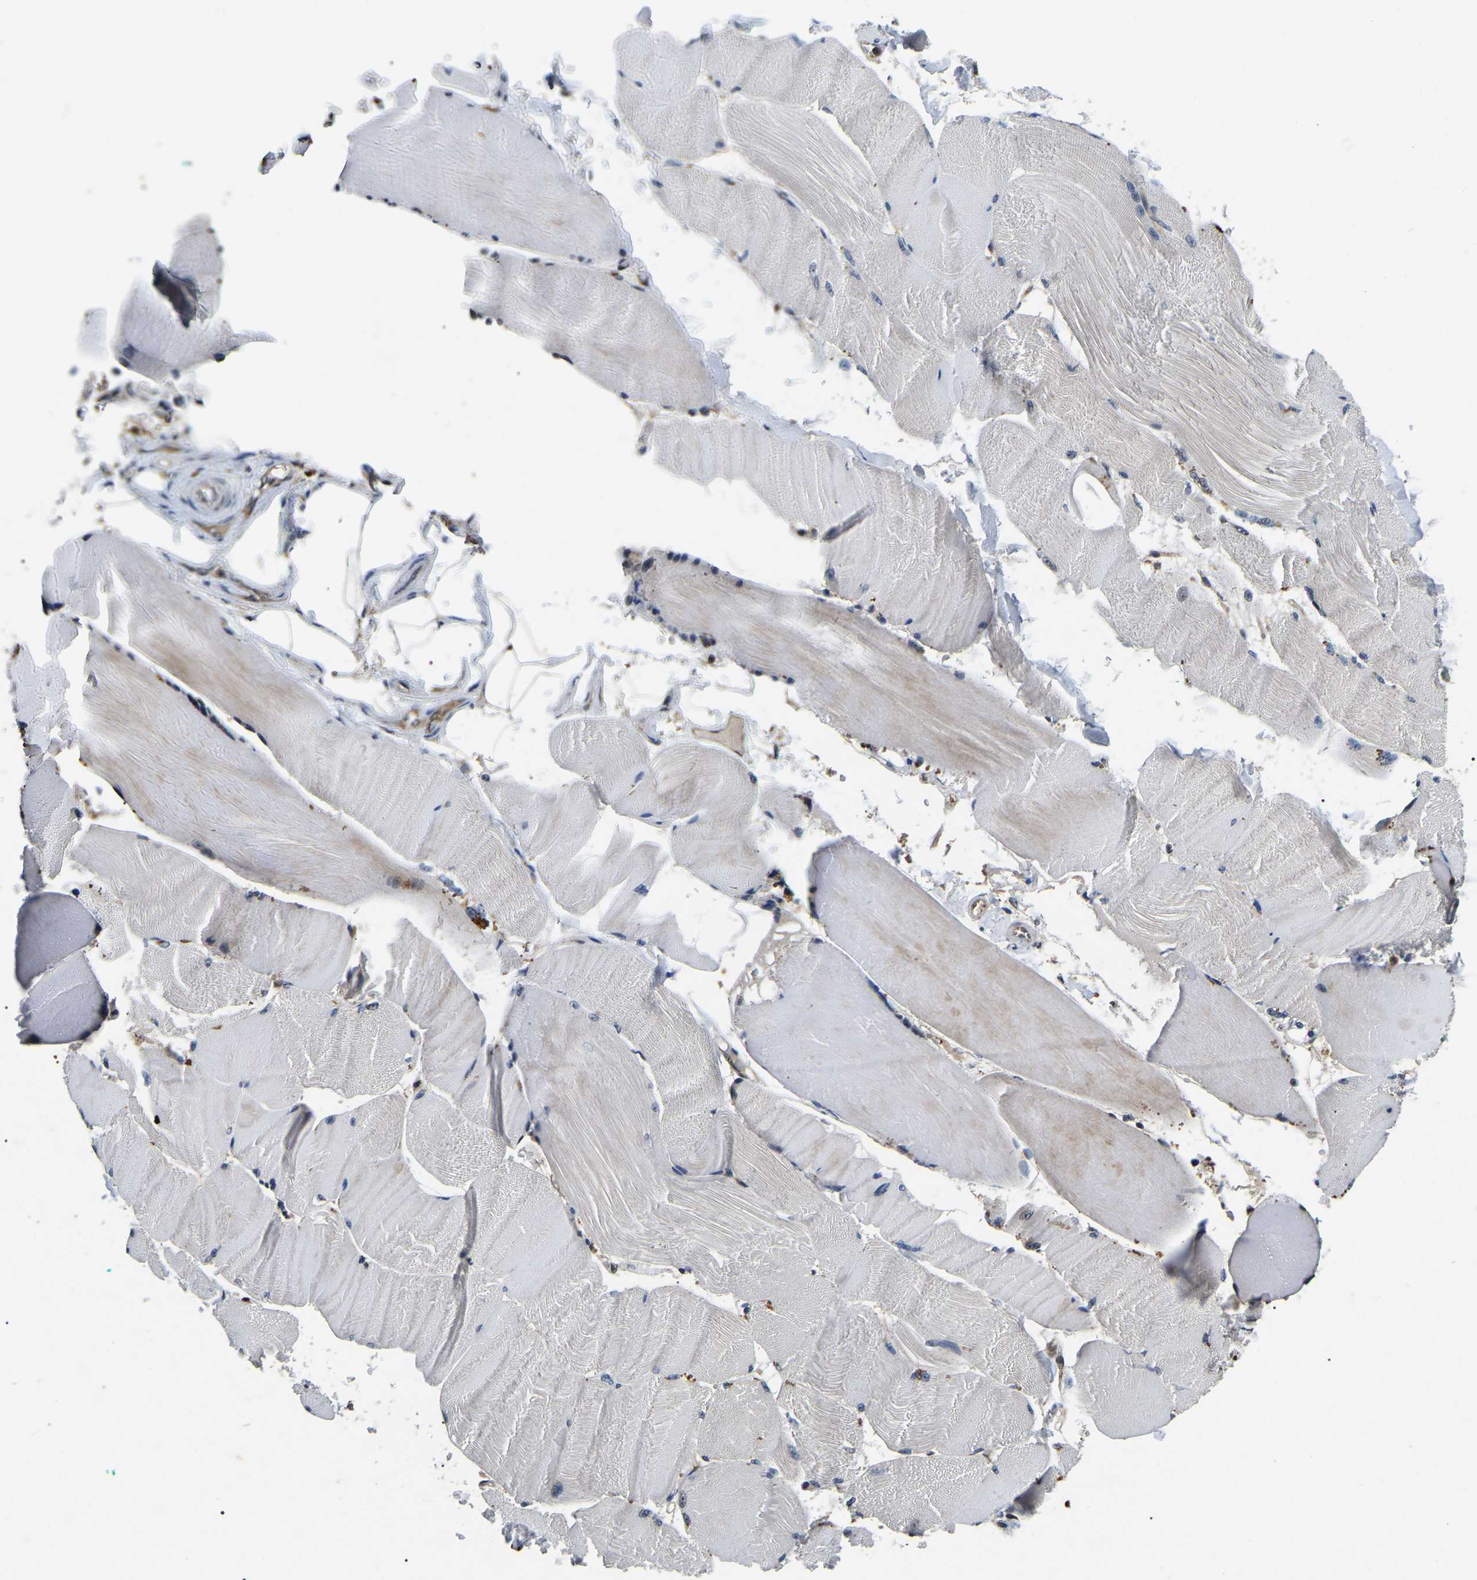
{"staining": {"intensity": "moderate", "quantity": "<25%", "location": "cytoplasmic/membranous"}, "tissue": "skeletal muscle", "cell_type": "Myocytes", "image_type": "normal", "snomed": [{"axis": "morphology", "description": "Normal tissue, NOS"}, {"axis": "topography", "description": "Skin"}, {"axis": "topography", "description": "Skeletal muscle"}], "caption": "IHC staining of unremarkable skeletal muscle, which exhibits low levels of moderate cytoplasmic/membranous expression in about <25% of myocytes indicating moderate cytoplasmic/membranous protein positivity. The staining was performed using DAB (brown) for protein detection and nuclei were counterstained in hematoxylin (blue).", "gene": "RBM28", "patient": {"sex": "male", "age": 83}}